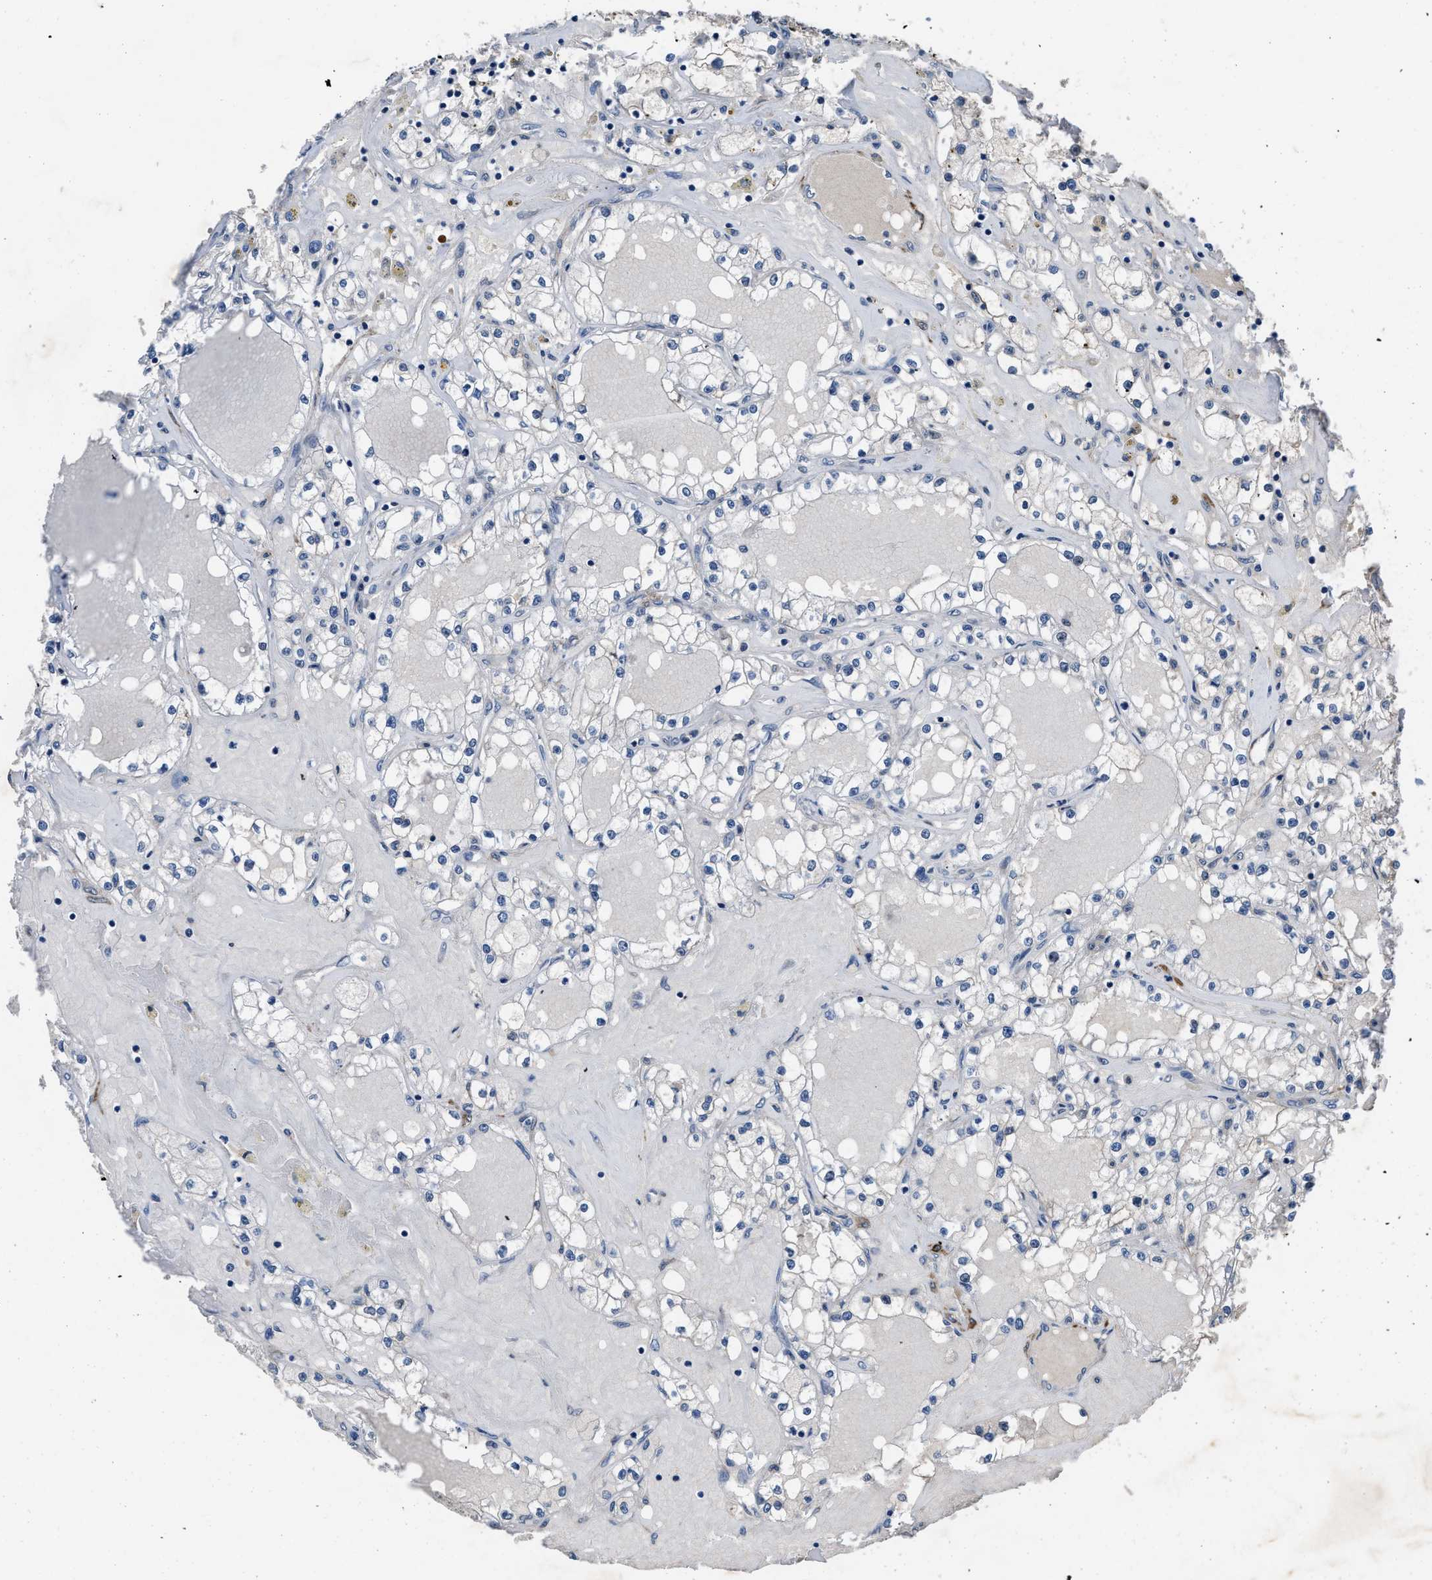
{"staining": {"intensity": "negative", "quantity": "none", "location": "none"}, "tissue": "renal cancer", "cell_type": "Tumor cells", "image_type": "cancer", "snomed": [{"axis": "morphology", "description": "Adenocarcinoma, NOS"}, {"axis": "topography", "description": "Kidney"}], "caption": "There is no significant expression in tumor cells of adenocarcinoma (renal).", "gene": "LANCL2", "patient": {"sex": "male", "age": 56}}